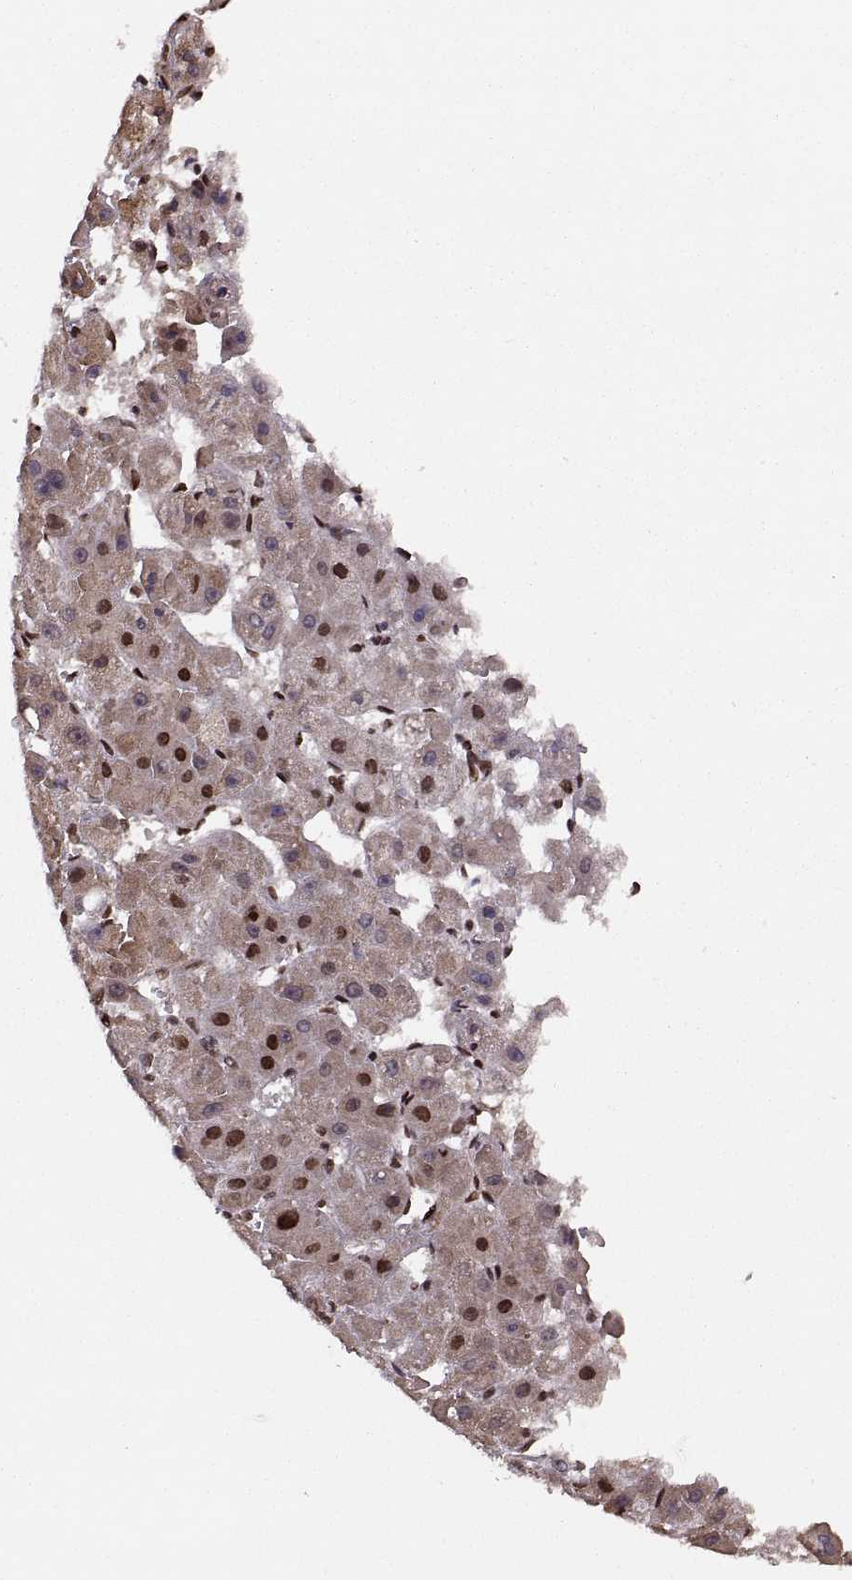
{"staining": {"intensity": "strong", "quantity": ">75%", "location": "nuclear"}, "tissue": "liver cancer", "cell_type": "Tumor cells", "image_type": "cancer", "snomed": [{"axis": "morphology", "description": "Carcinoma, Hepatocellular, NOS"}, {"axis": "topography", "description": "Liver"}], "caption": "Liver hepatocellular carcinoma was stained to show a protein in brown. There is high levels of strong nuclear expression in about >75% of tumor cells. Nuclei are stained in blue.", "gene": "RFT1", "patient": {"sex": "female", "age": 25}}